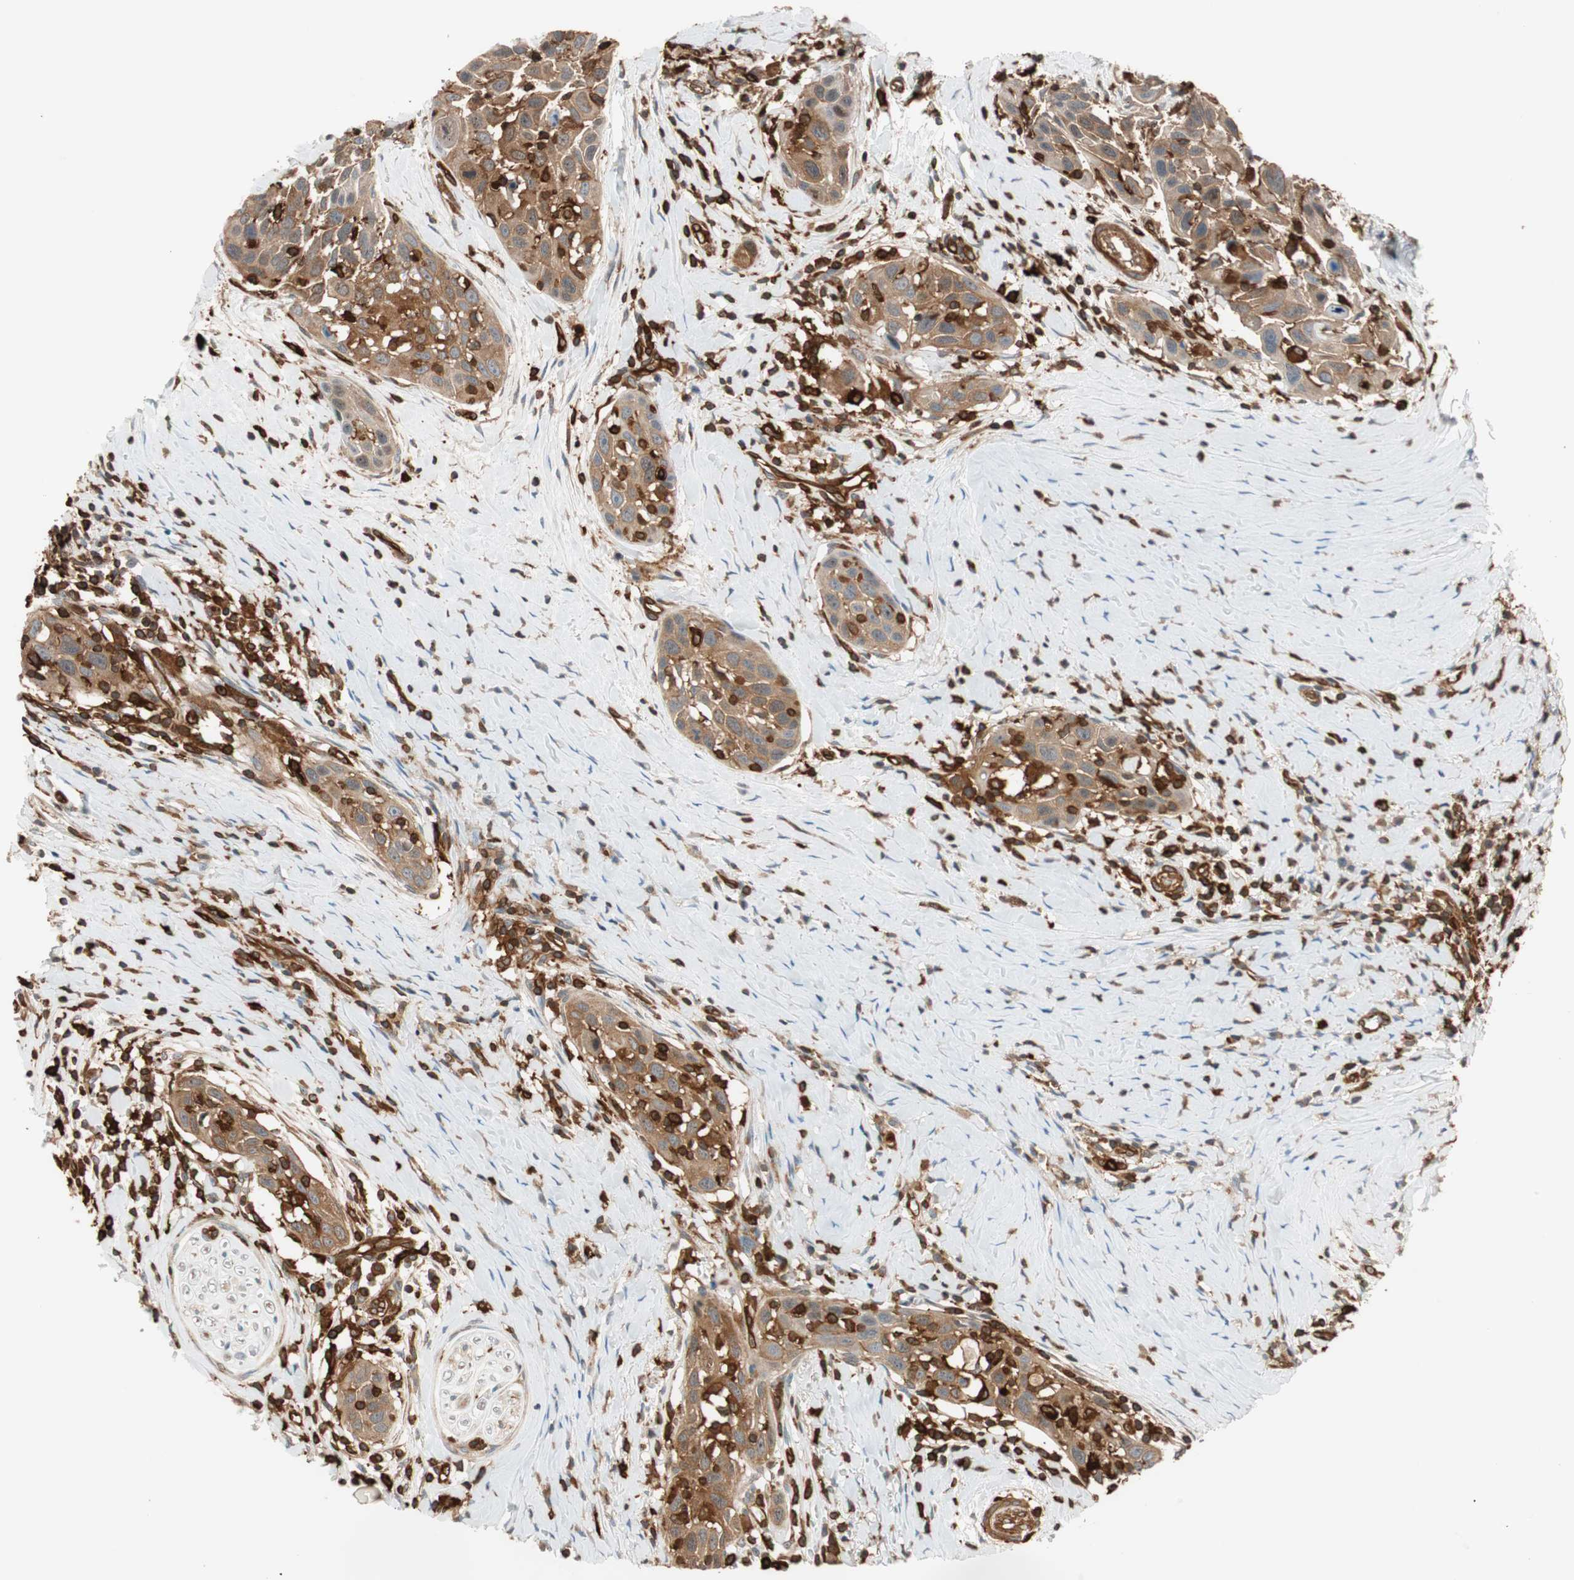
{"staining": {"intensity": "moderate", "quantity": ">75%", "location": "cytoplasmic/membranous"}, "tissue": "head and neck cancer", "cell_type": "Tumor cells", "image_type": "cancer", "snomed": [{"axis": "morphology", "description": "Normal tissue, NOS"}, {"axis": "morphology", "description": "Squamous cell carcinoma, NOS"}, {"axis": "topography", "description": "Oral tissue"}, {"axis": "topography", "description": "Head-Neck"}], "caption": "Immunohistochemical staining of squamous cell carcinoma (head and neck) shows medium levels of moderate cytoplasmic/membranous protein expression in approximately >75% of tumor cells. (DAB = brown stain, brightfield microscopy at high magnification).", "gene": "VASP", "patient": {"sex": "female", "age": 50}}